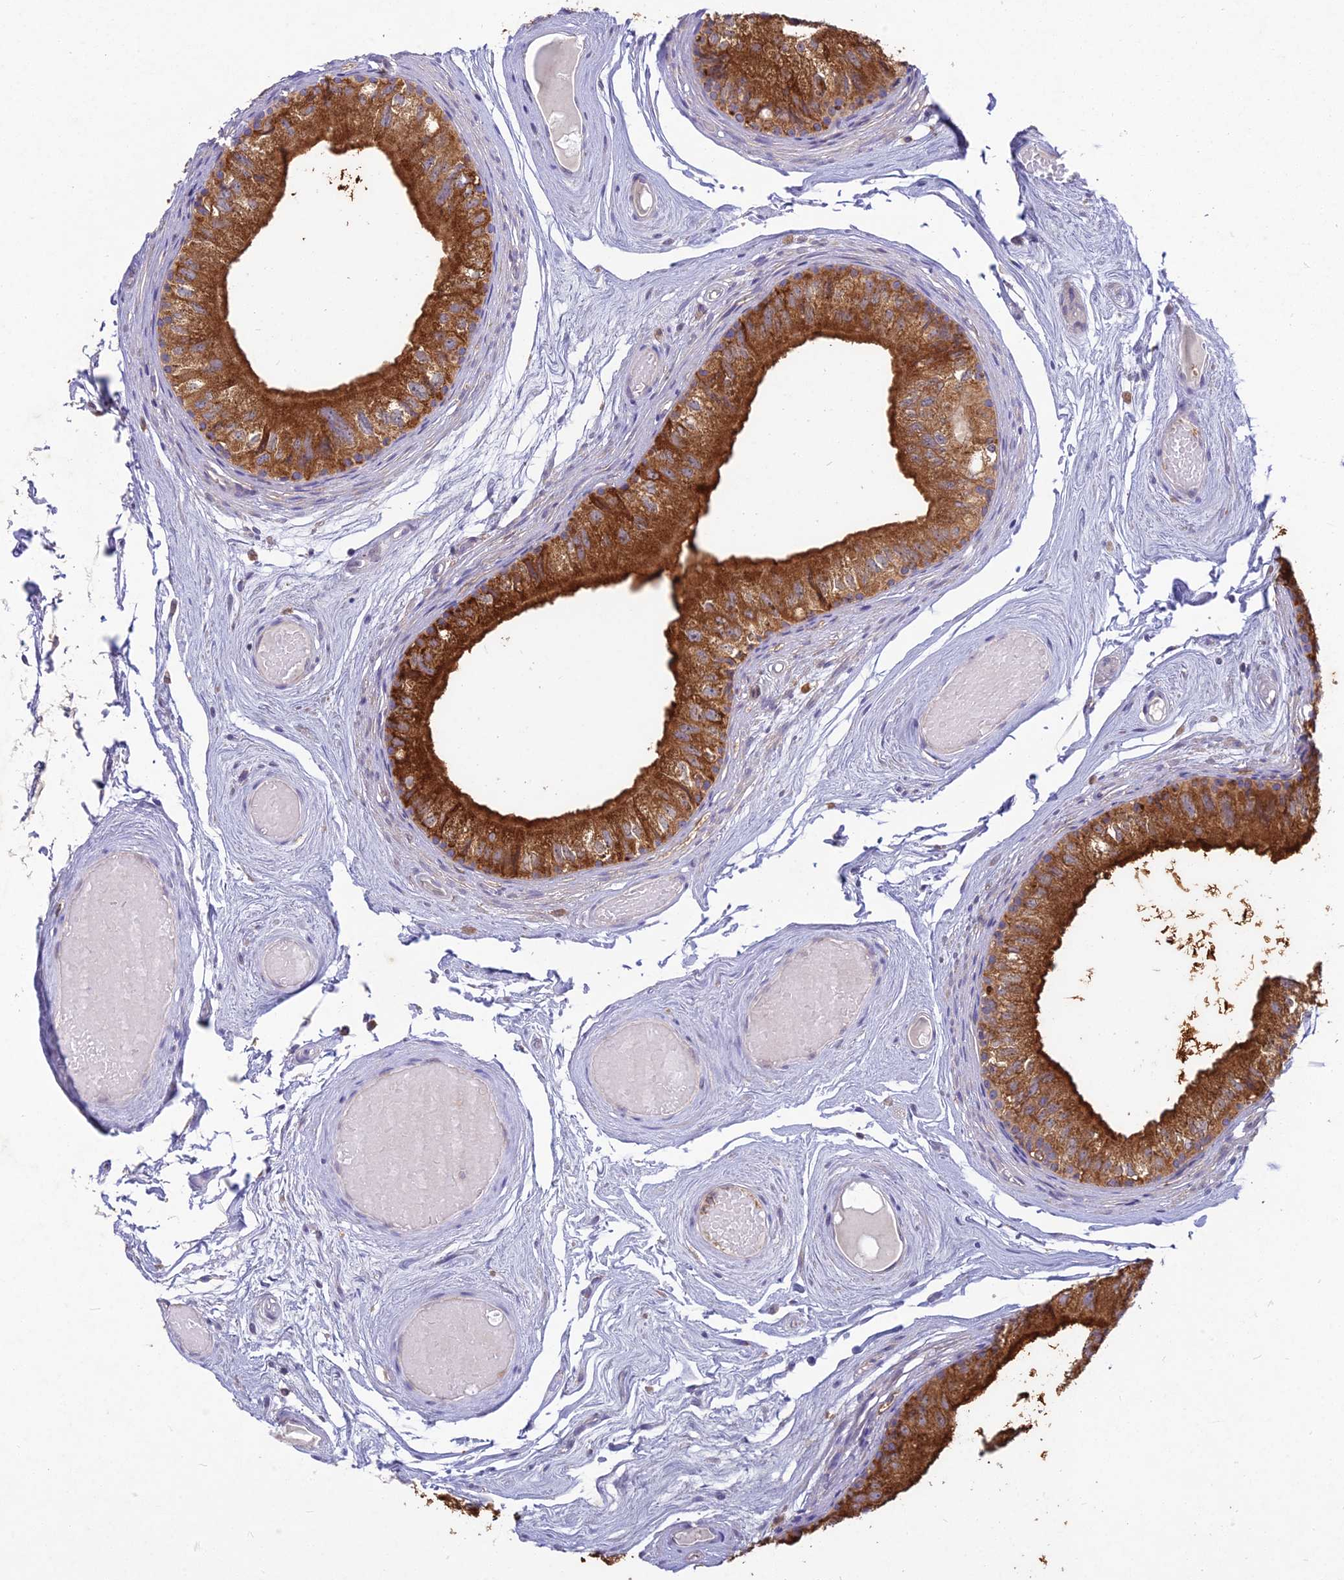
{"staining": {"intensity": "strong", "quantity": ">75%", "location": "cytoplasmic/membranous"}, "tissue": "epididymis", "cell_type": "Glandular cells", "image_type": "normal", "snomed": [{"axis": "morphology", "description": "Normal tissue, NOS"}, {"axis": "topography", "description": "Epididymis"}], "caption": "Unremarkable epididymis was stained to show a protein in brown. There is high levels of strong cytoplasmic/membranous staining in about >75% of glandular cells. The staining was performed using DAB, with brown indicating positive protein expression. Nuclei are stained blue with hematoxylin.", "gene": "NXNL2", "patient": {"sex": "male", "age": 79}}